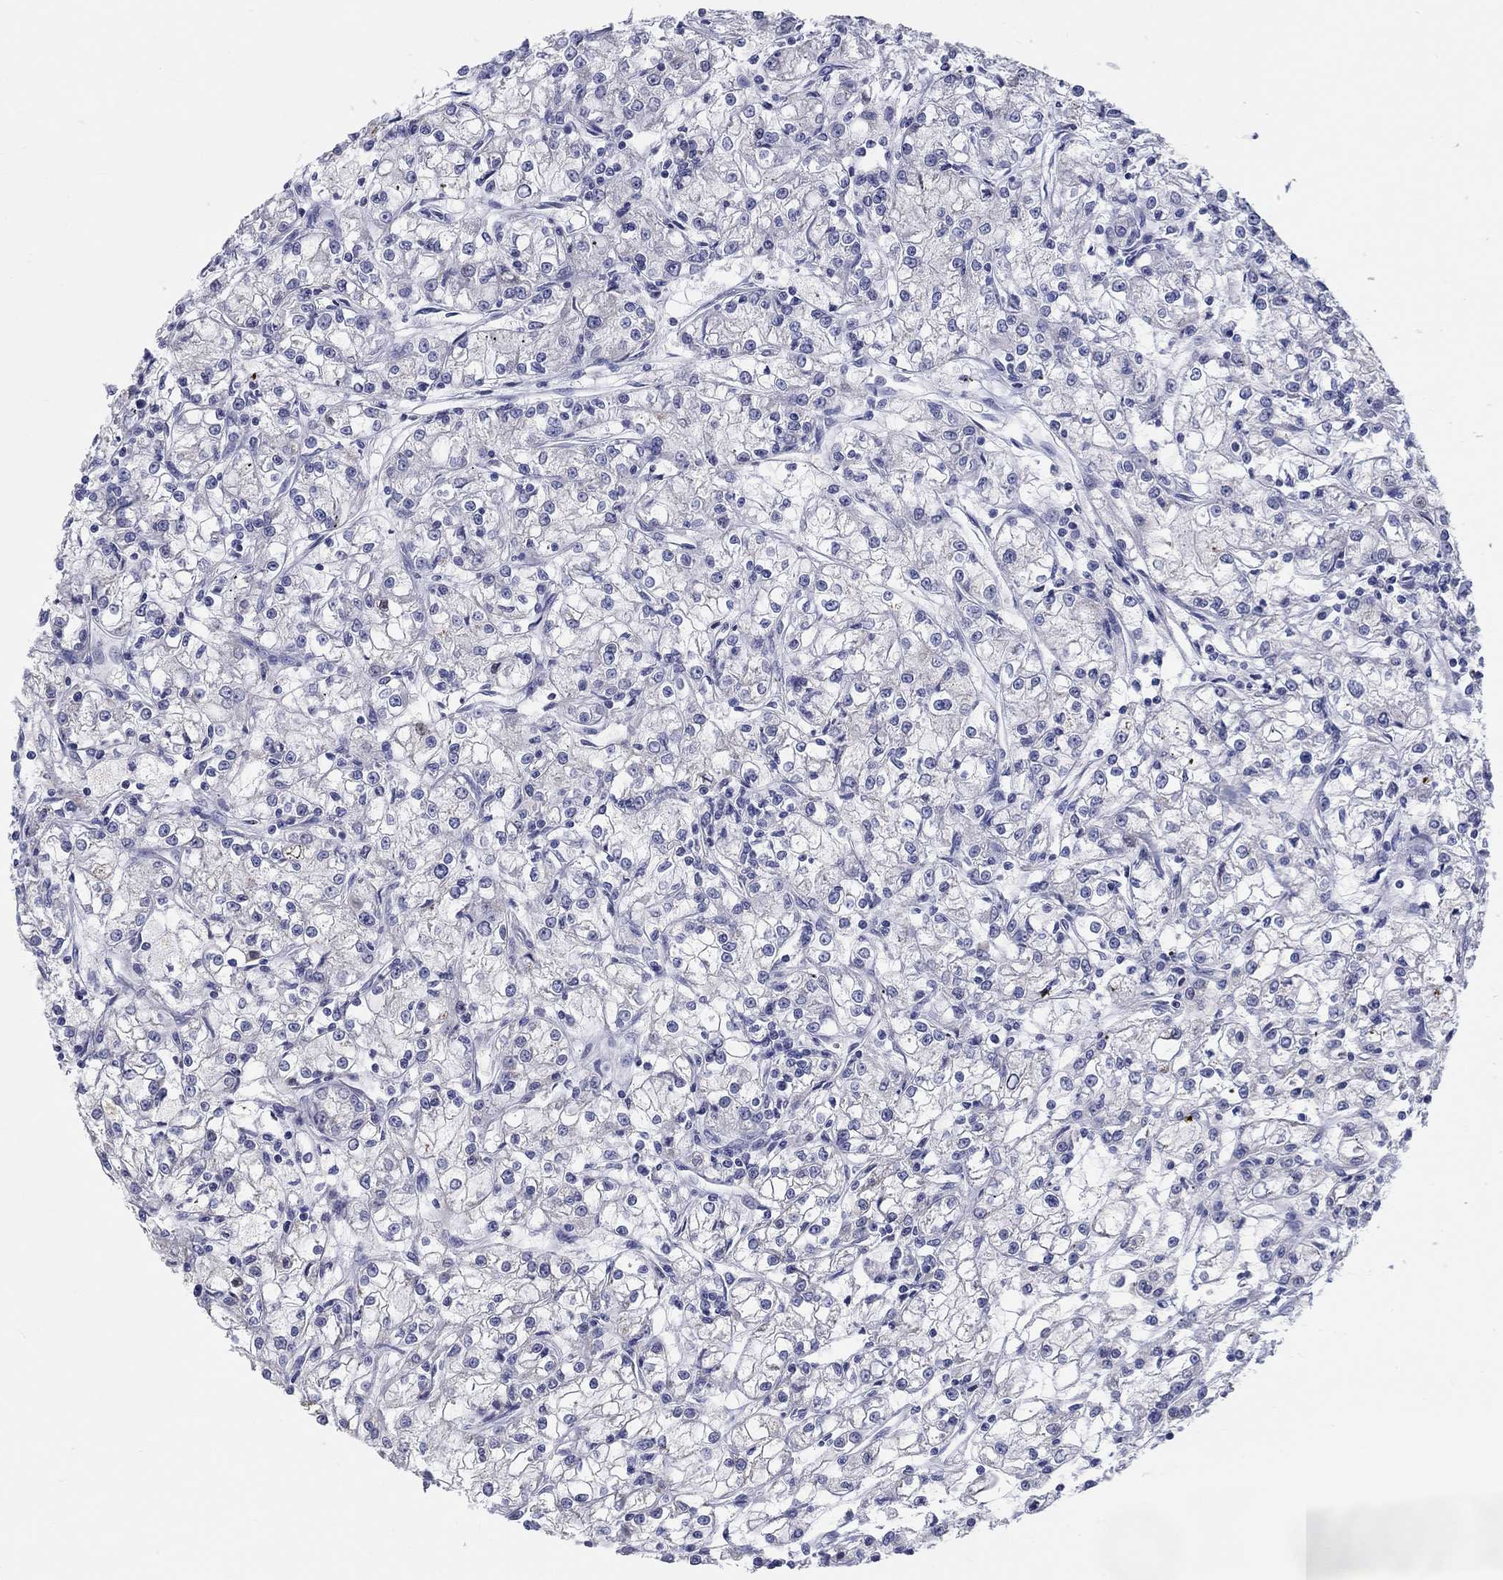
{"staining": {"intensity": "negative", "quantity": "none", "location": "none"}, "tissue": "renal cancer", "cell_type": "Tumor cells", "image_type": "cancer", "snomed": [{"axis": "morphology", "description": "Adenocarcinoma, NOS"}, {"axis": "topography", "description": "Kidney"}], "caption": "Adenocarcinoma (renal) was stained to show a protein in brown. There is no significant expression in tumor cells.", "gene": "LRRC4C", "patient": {"sex": "female", "age": 59}}